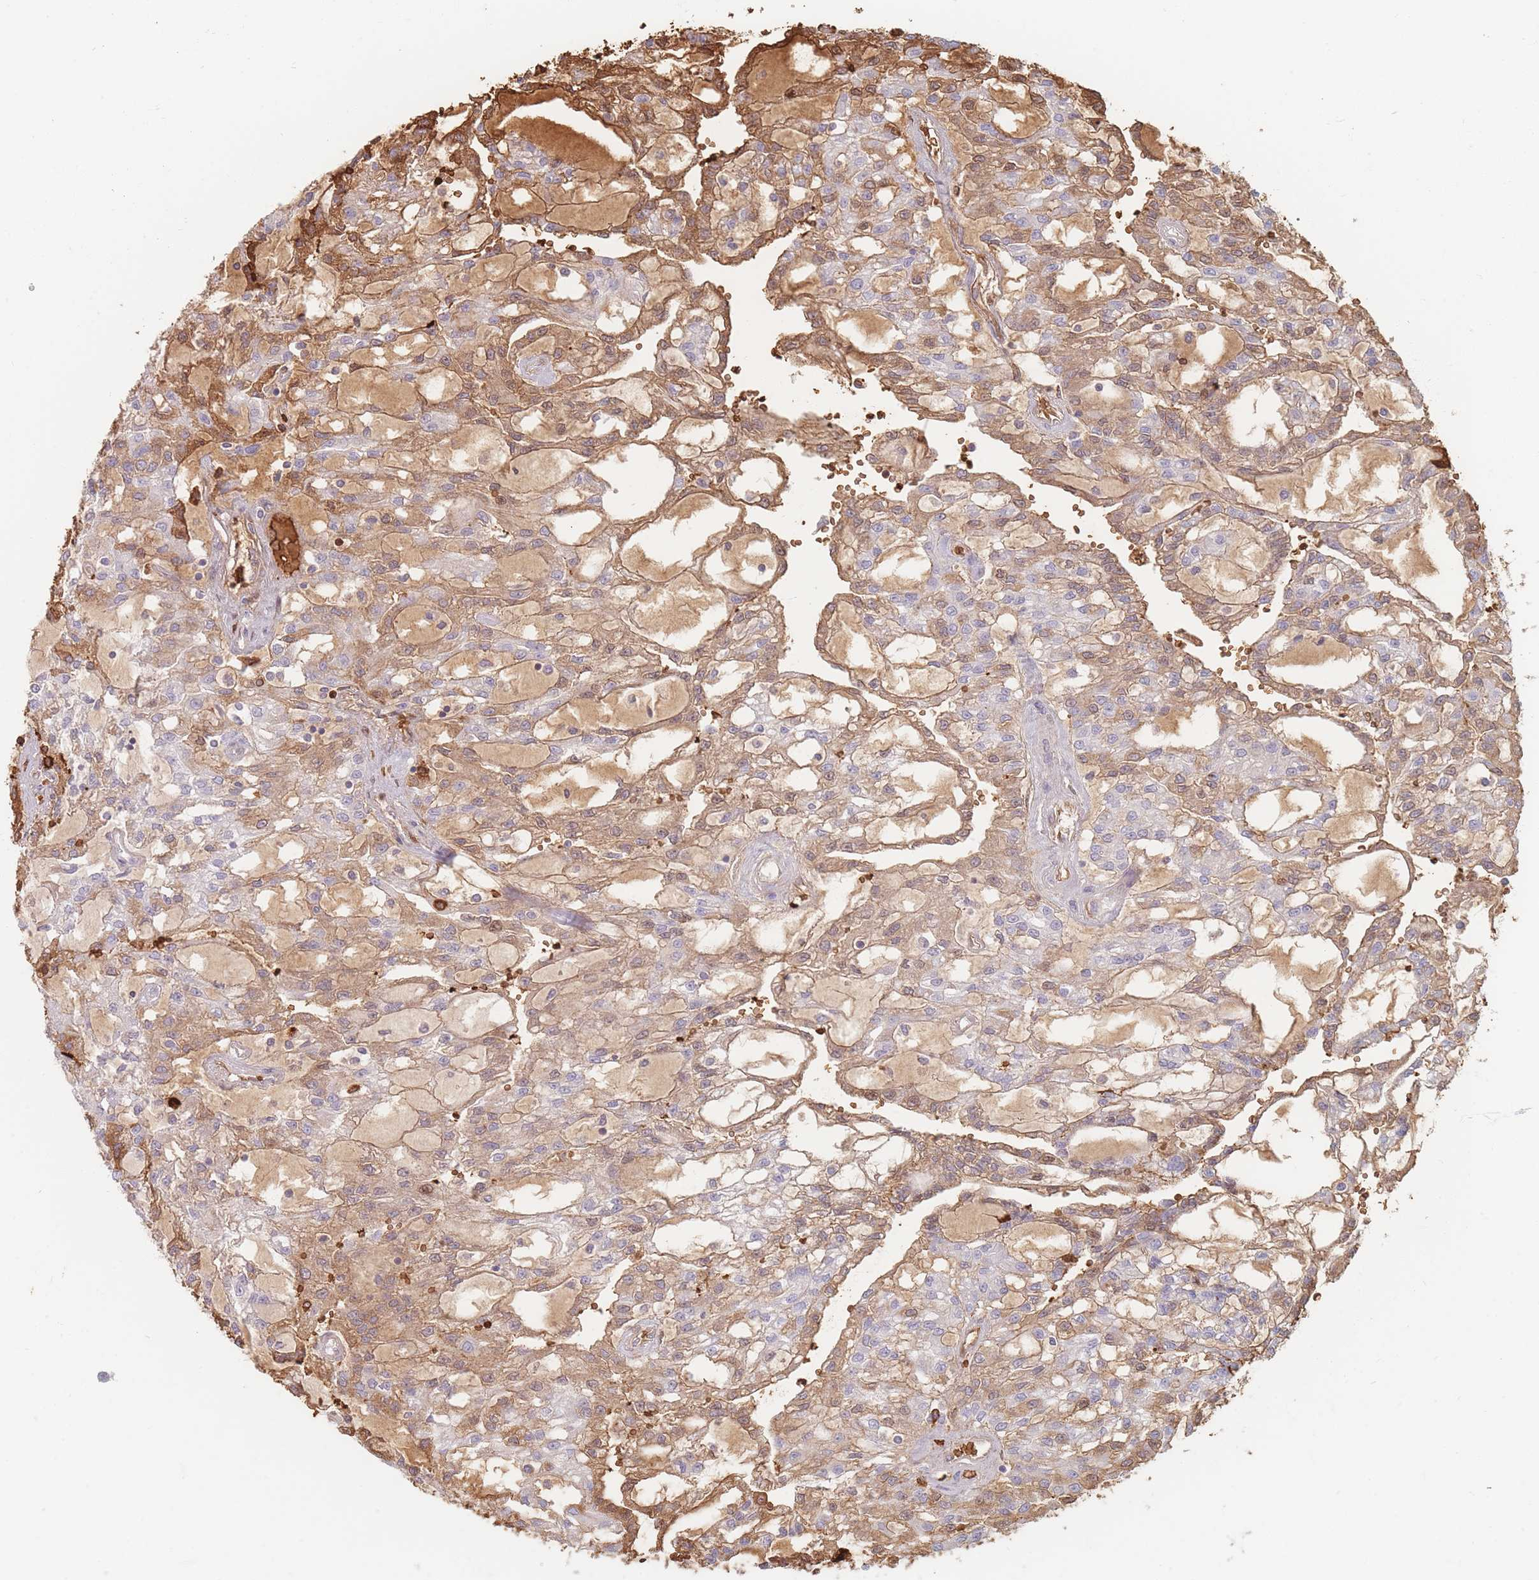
{"staining": {"intensity": "moderate", "quantity": ">75%", "location": "cytoplasmic/membranous"}, "tissue": "renal cancer", "cell_type": "Tumor cells", "image_type": "cancer", "snomed": [{"axis": "morphology", "description": "Adenocarcinoma, NOS"}, {"axis": "topography", "description": "Kidney"}], "caption": "There is medium levels of moderate cytoplasmic/membranous staining in tumor cells of renal adenocarcinoma, as demonstrated by immunohistochemical staining (brown color).", "gene": "SLC2A6", "patient": {"sex": "male", "age": 63}}